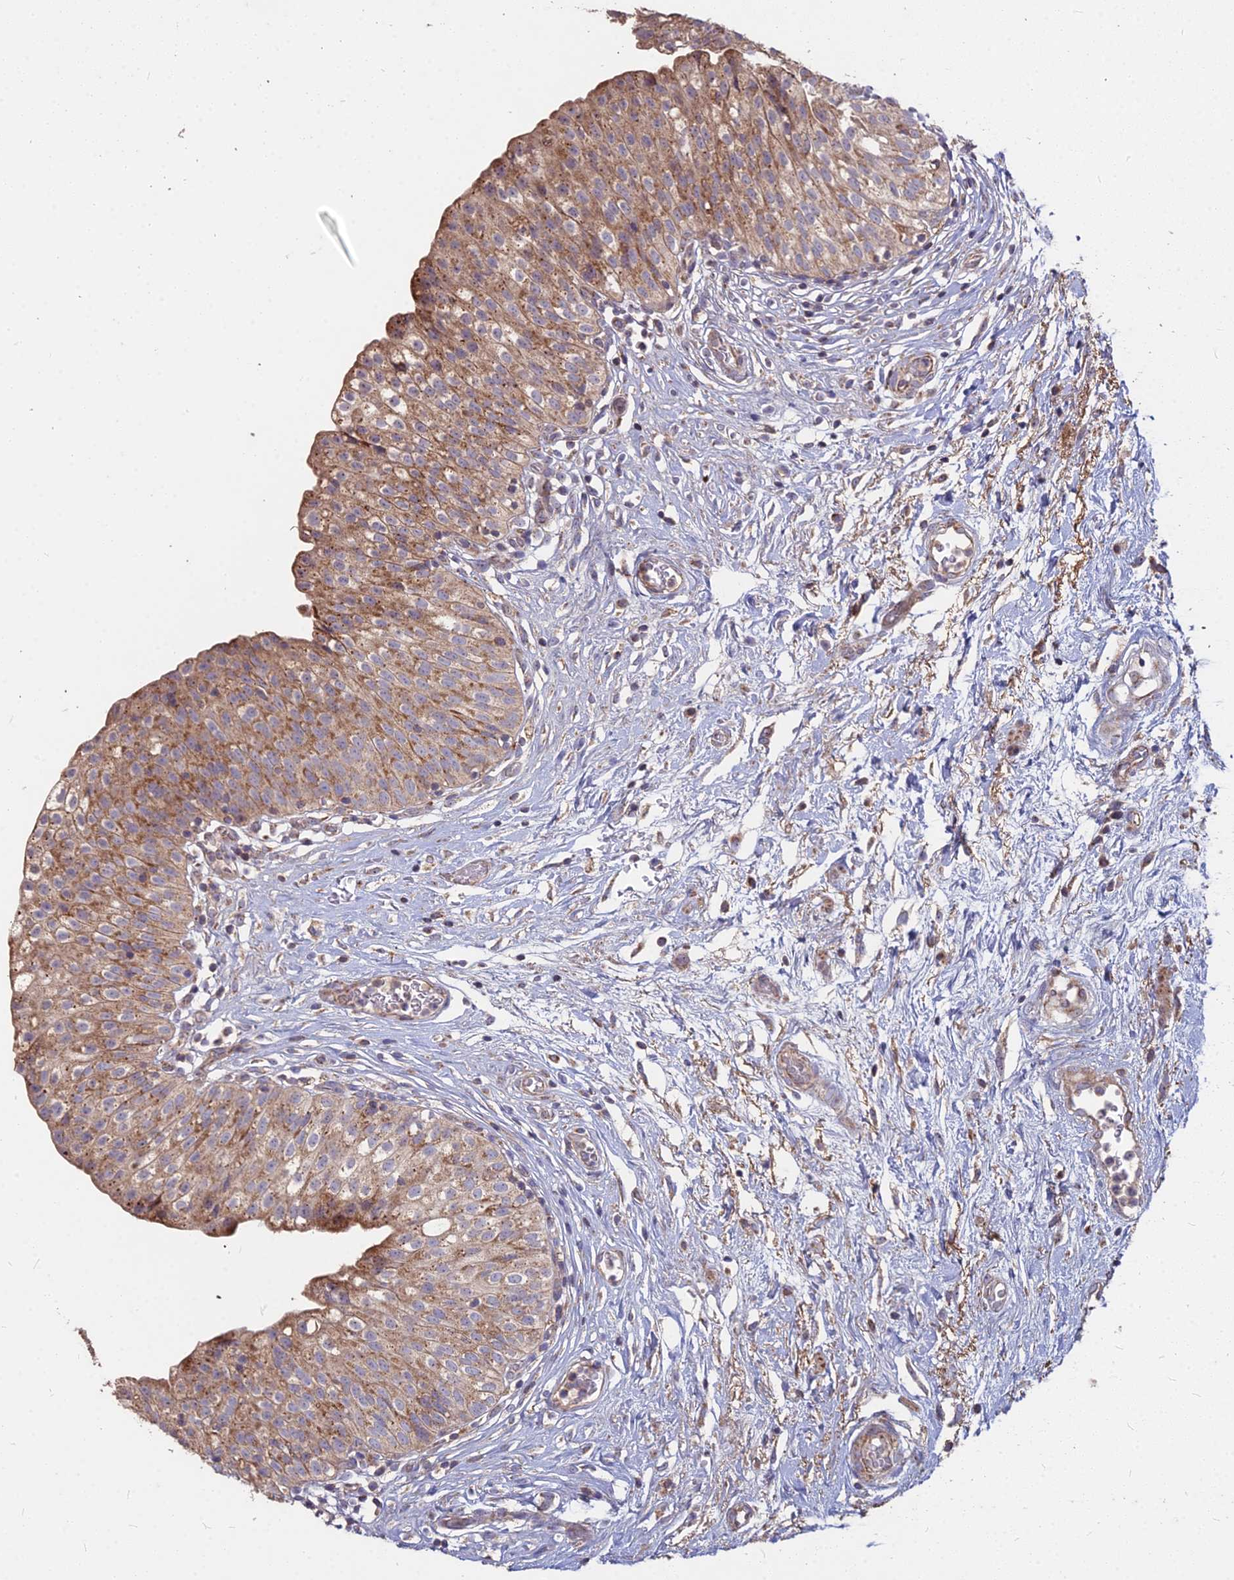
{"staining": {"intensity": "moderate", "quantity": ">75%", "location": "cytoplasmic/membranous"}, "tissue": "urinary bladder", "cell_type": "Urothelial cells", "image_type": "normal", "snomed": [{"axis": "morphology", "description": "Normal tissue, NOS"}, {"axis": "topography", "description": "Urinary bladder"}], "caption": "Urothelial cells exhibit medium levels of moderate cytoplasmic/membranous expression in approximately >75% of cells in normal urinary bladder.", "gene": "COX11", "patient": {"sex": "male", "age": 55}}